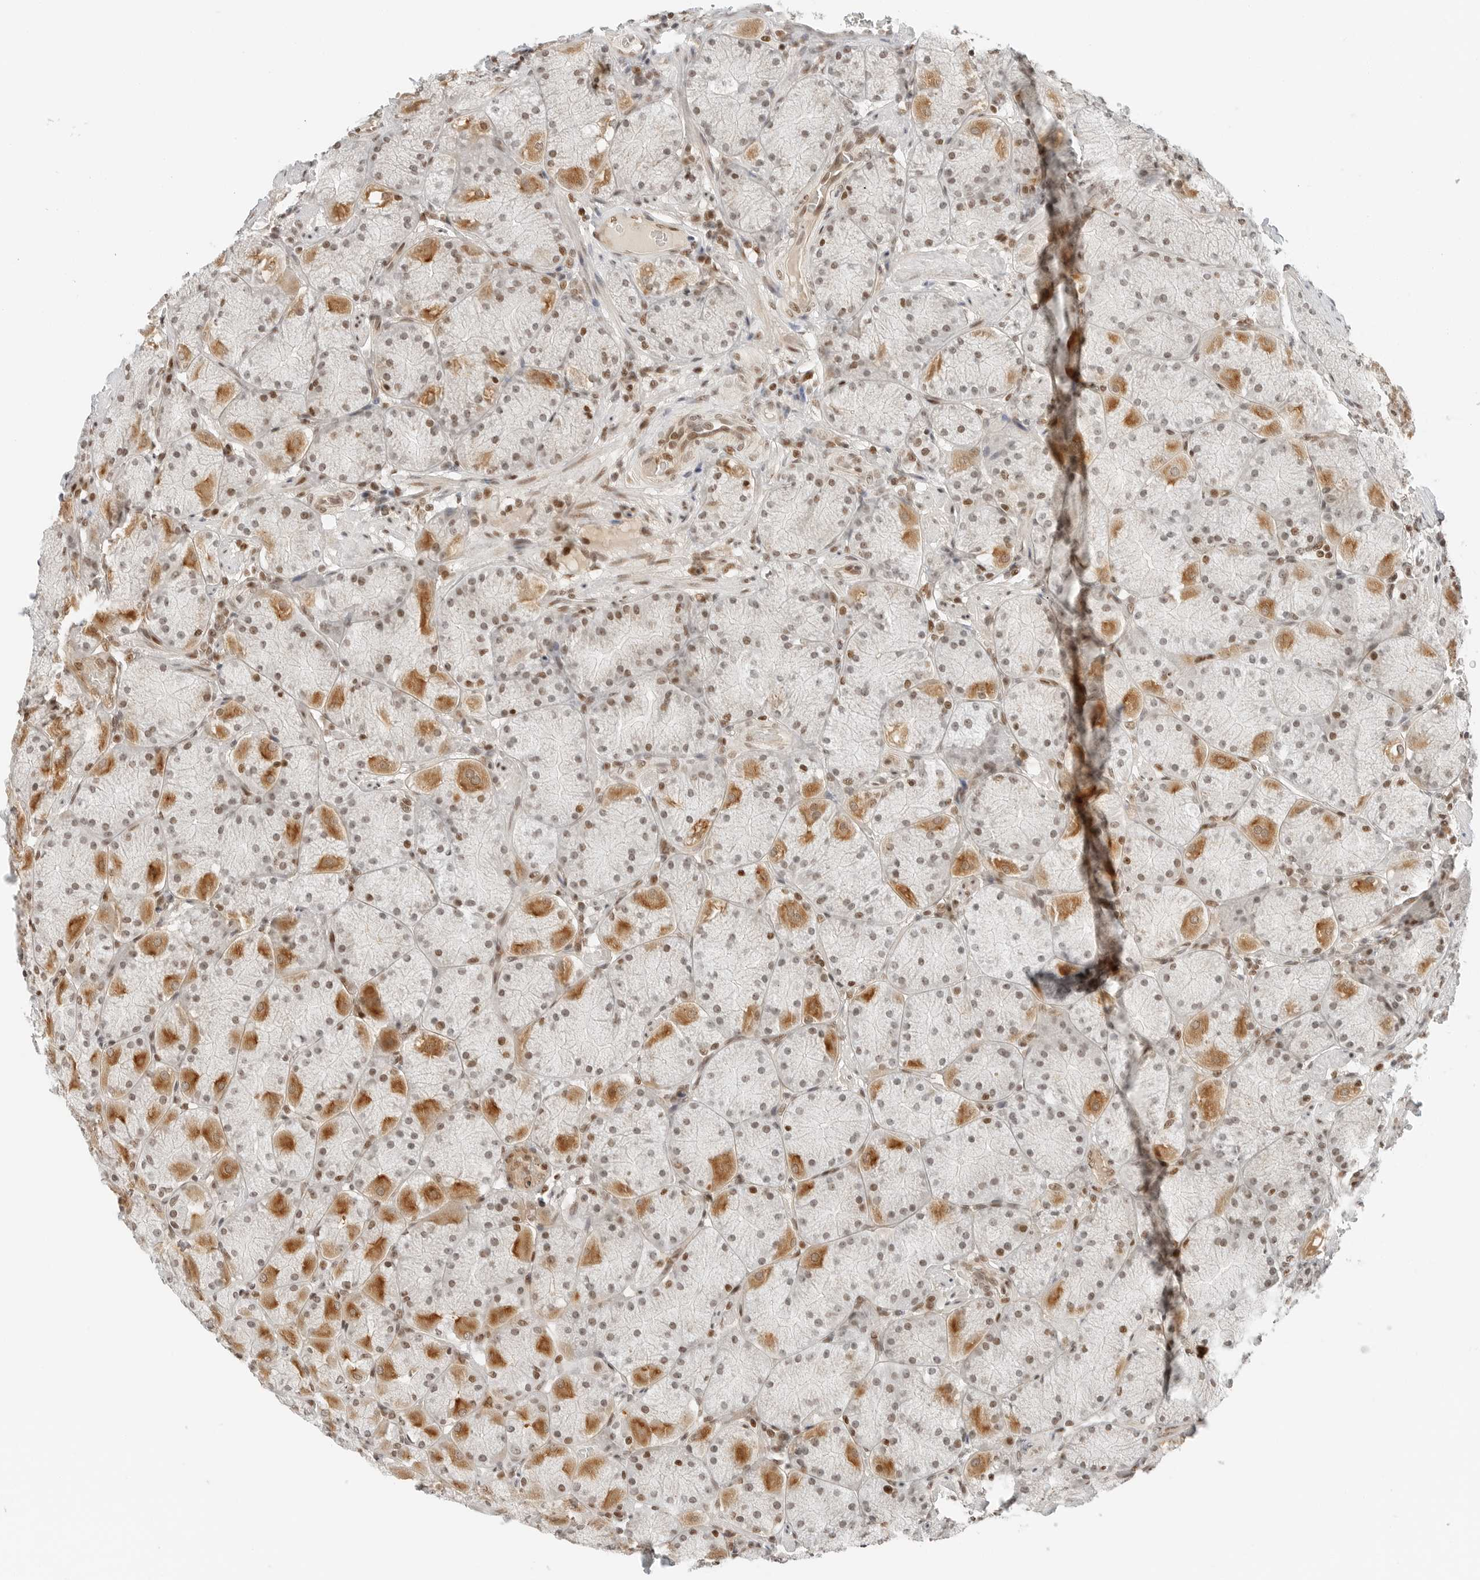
{"staining": {"intensity": "moderate", "quantity": ">75%", "location": "cytoplasmic/membranous,nuclear"}, "tissue": "stomach", "cell_type": "Glandular cells", "image_type": "normal", "snomed": [{"axis": "morphology", "description": "Normal tissue, NOS"}, {"axis": "topography", "description": "Stomach, upper"}], "caption": "Immunohistochemistry (IHC) (DAB) staining of benign human stomach exhibits moderate cytoplasmic/membranous,nuclear protein staining in about >75% of glandular cells.", "gene": "CRTC2", "patient": {"sex": "female", "age": 56}}